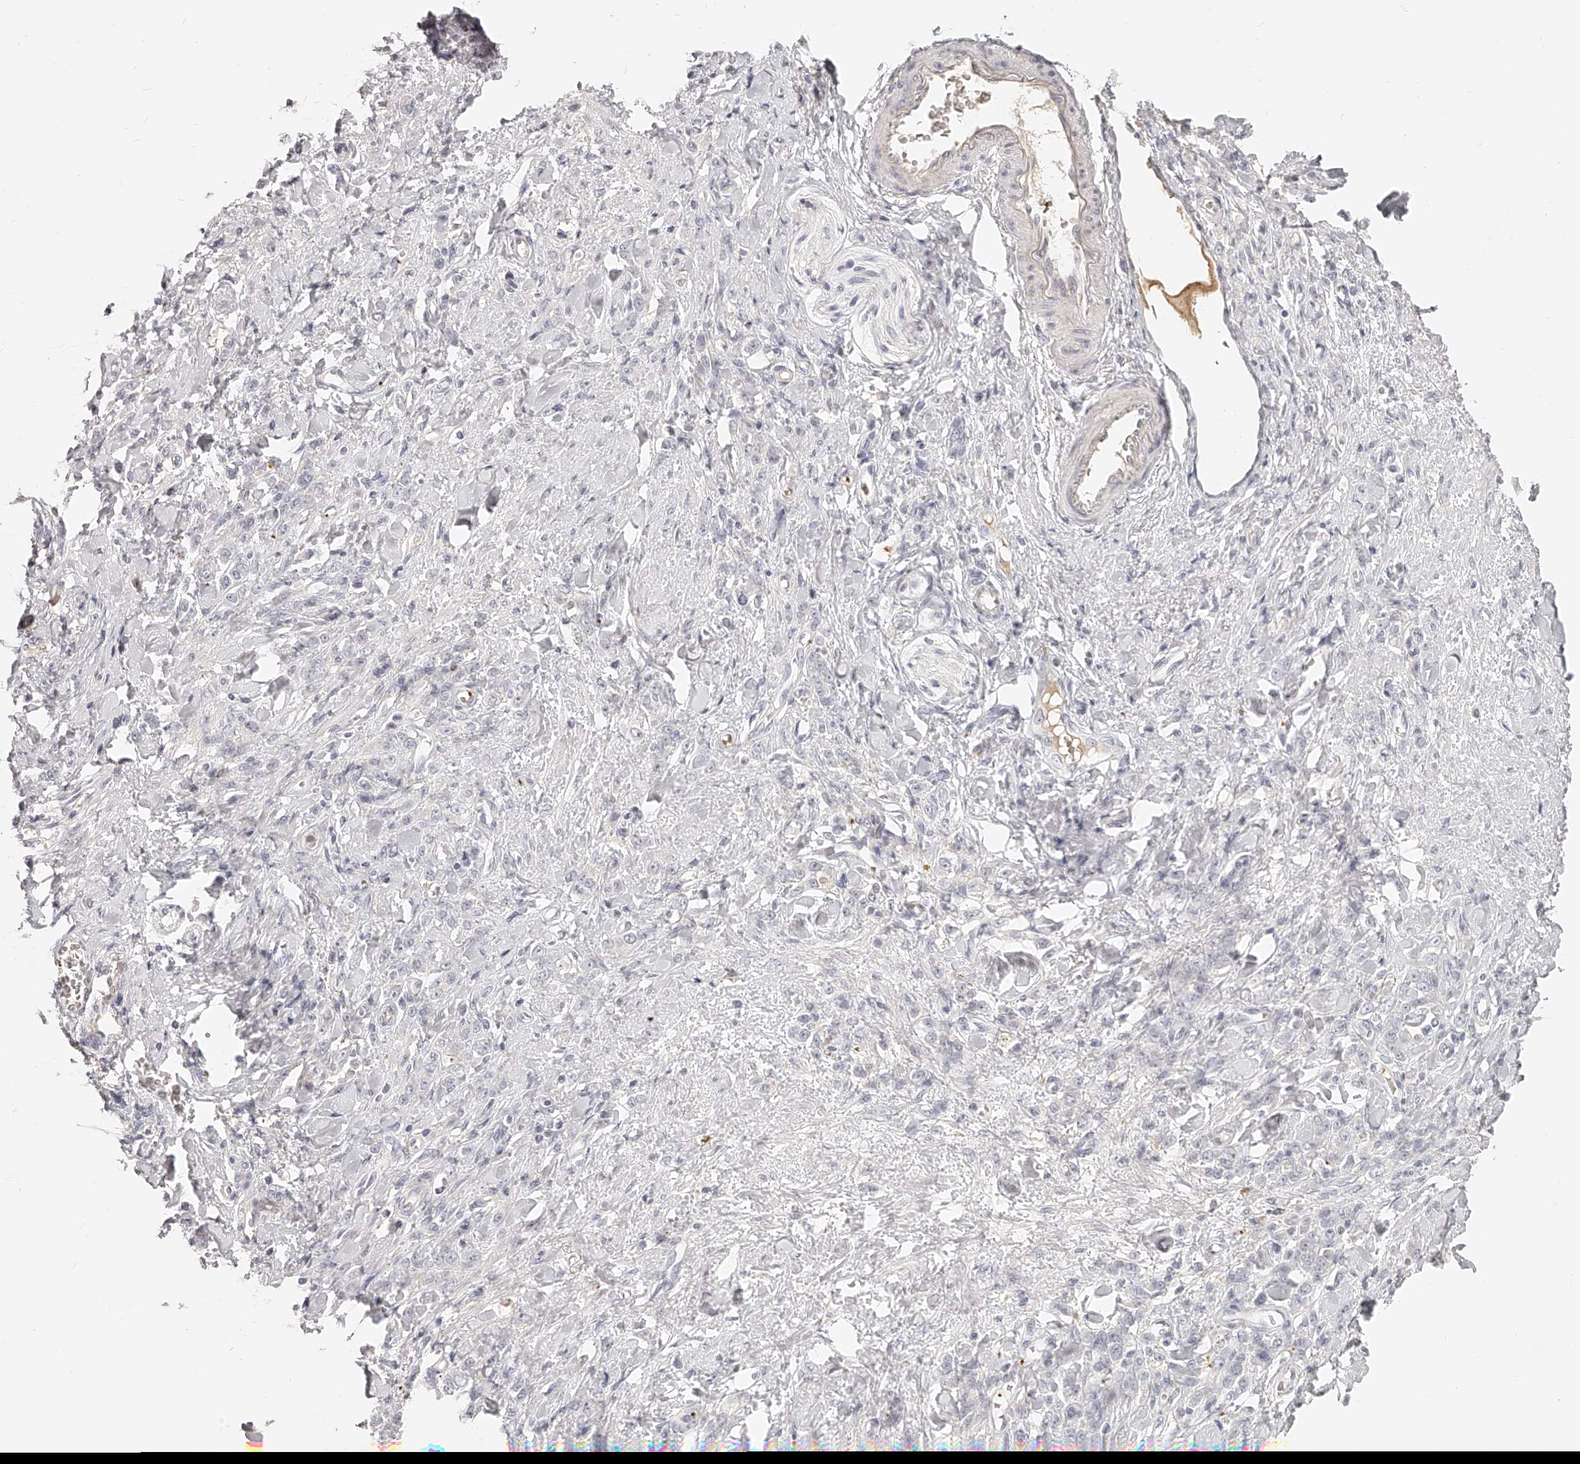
{"staining": {"intensity": "negative", "quantity": "none", "location": "none"}, "tissue": "stomach cancer", "cell_type": "Tumor cells", "image_type": "cancer", "snomed": [{"axis": "morphology", "description": "Normal tissue, NOS"}, {"axis": "morphology", "description": "Adenocarcinoma, NOS"}, {"axis": "topography", "description": "Stomach"}], "caption": "Immunohistochemistry (IHC) of stomach cancer shows no staining in tumor cells.", "gene": "ITGB3", "patient": {"sex": "male", "age": 82}}